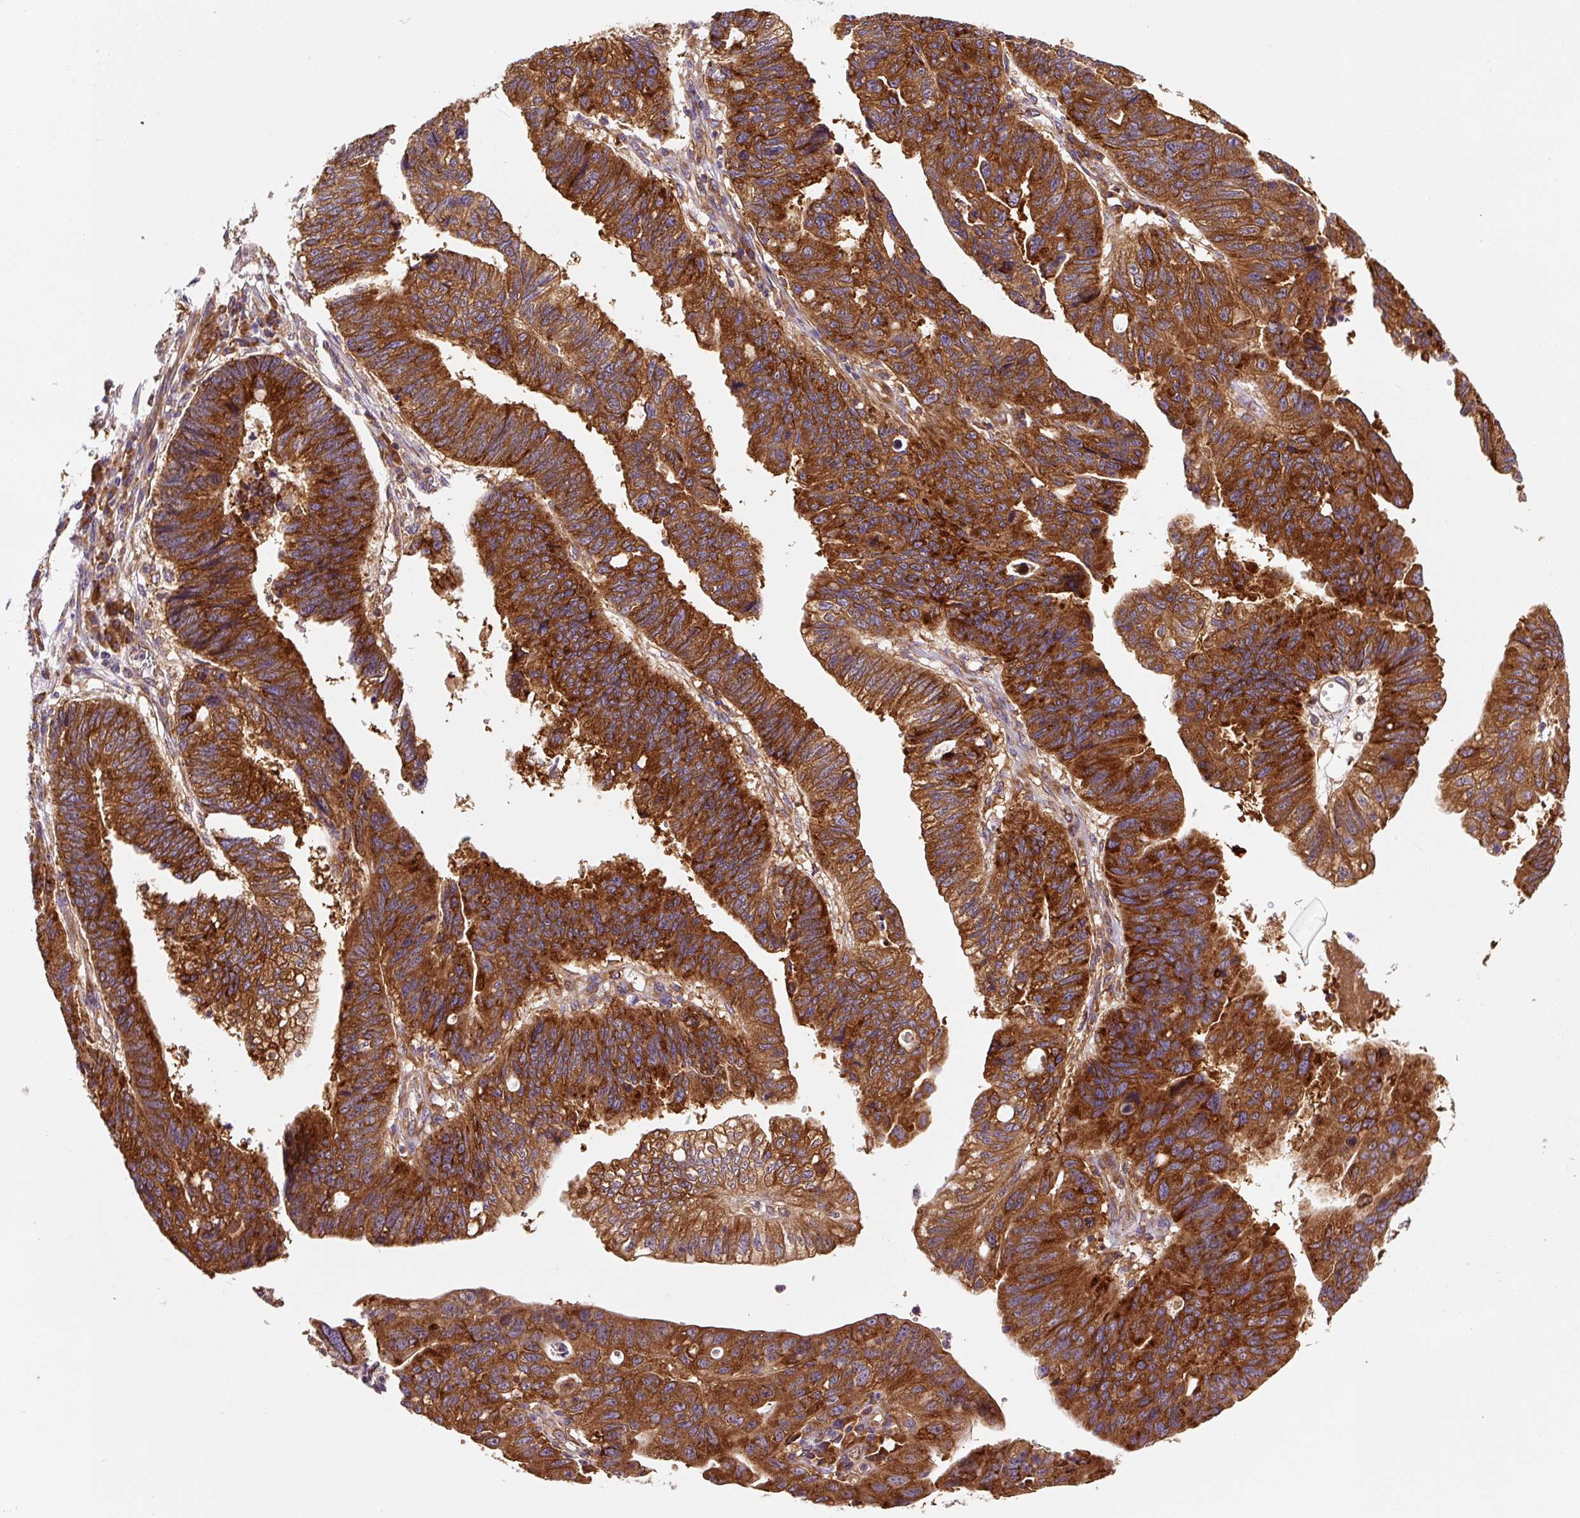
{"staining": {"intensity": "strong", "quantity": ">75%", "location": "cytoplasmic/membranous"}, "tissue": "stomach cancer", "cell_type": "Tumor cells", "image_type": "cancer", "snomed": [{"axis": "morphology", "description": "Adenocarcinoma, NOS"}, {"axis": "topography", "description": "Stomach"}], "caption": "This is an image of immunohistochemistry (IHC) staining of stomach cancer, which shows strong expression in the cytoplasmic/membranous of tumor cells.", "gene": "EIF2S2", "patient": {"sex": "male", "age": 59}}